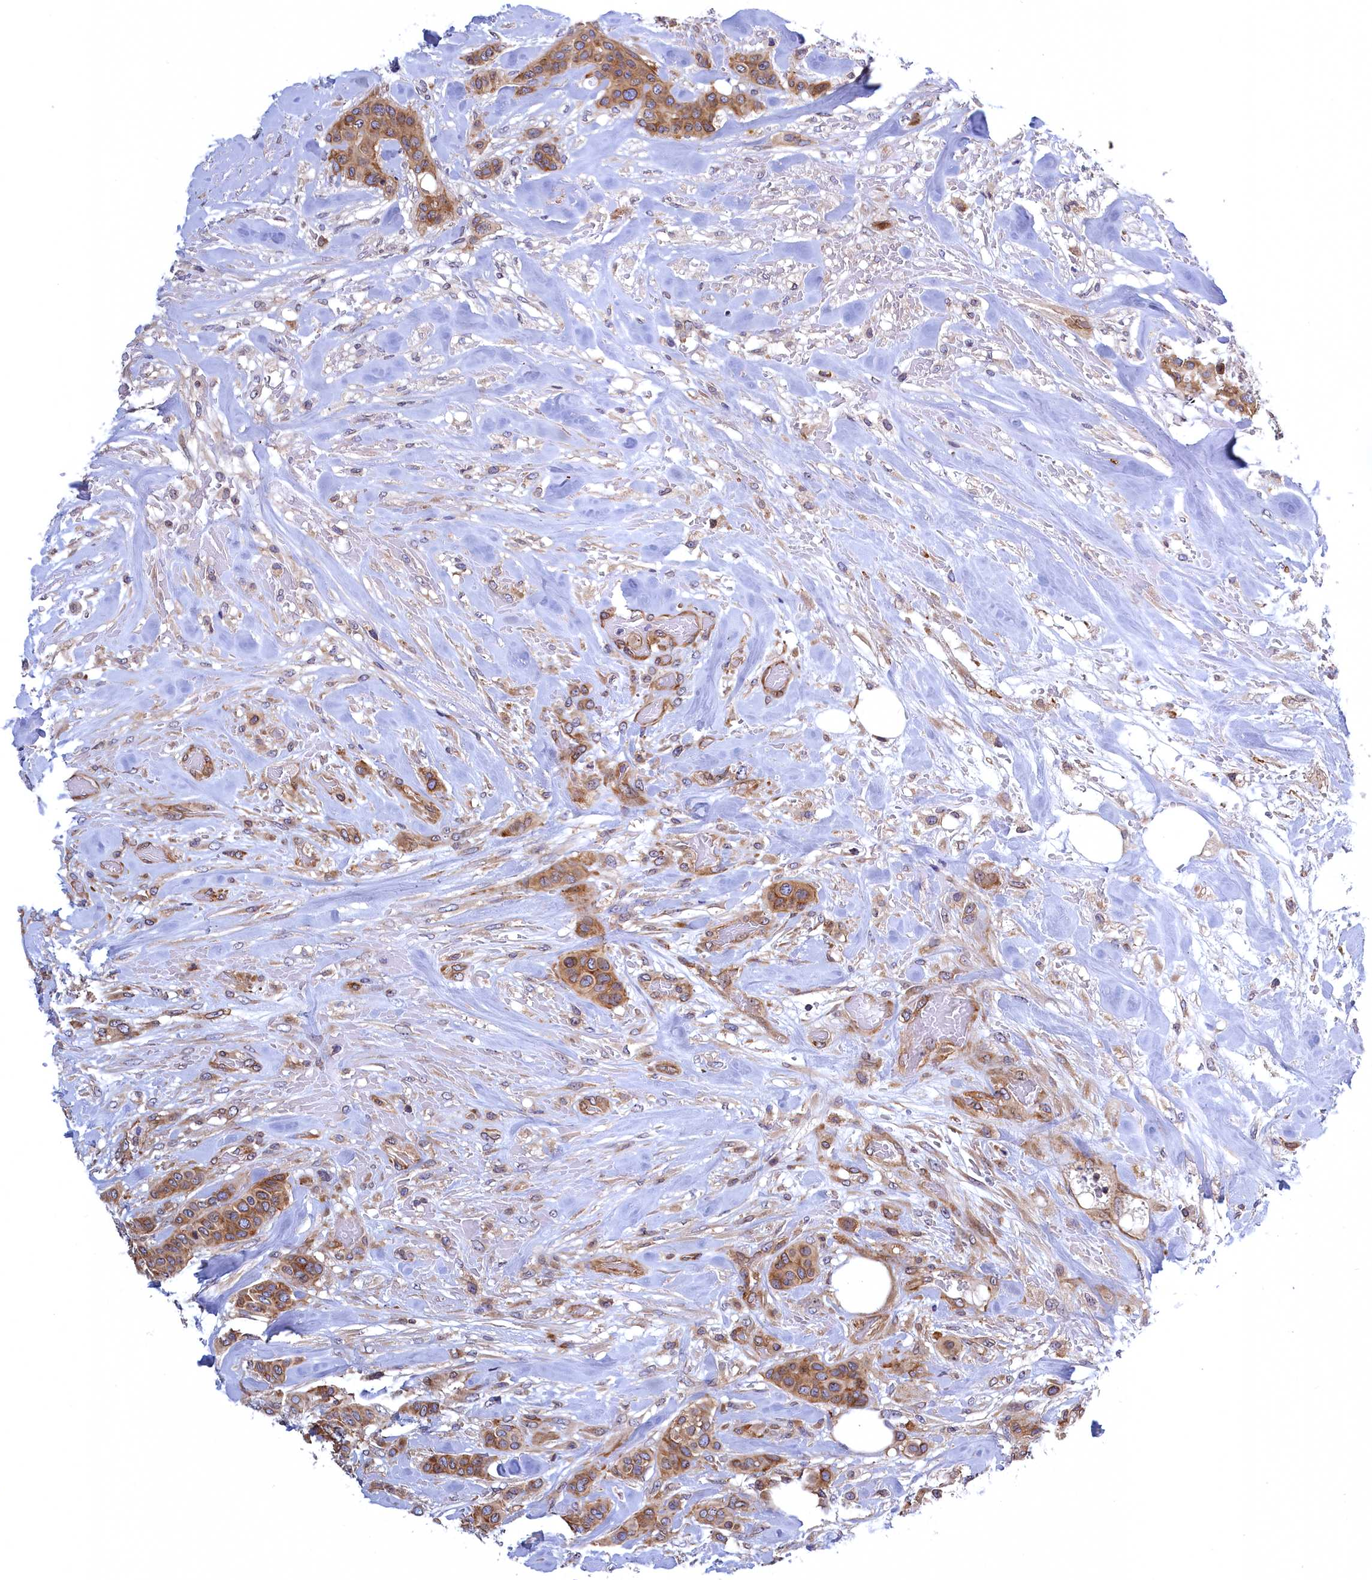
{"staining": {"intensity": "moderate", "quantity": ">75%", "location": "cytoplasmic/membranous"}, "tissue": "breast cancer", "cell_type": "Tumor cells", "image_type": "cancer", "snomed": [{"axis": "morphology", "description": "Lobular carcinoma"}, {"axis": "topography", "description": "Breast"}], "caption": "IHC of human breast cancer demonstrates medium levels of moderate cytoplasmic/membranous positivity in about >75% of tumor cells.", "gene": "NAA10", "patient": {"sex": "female", "age": 51}}